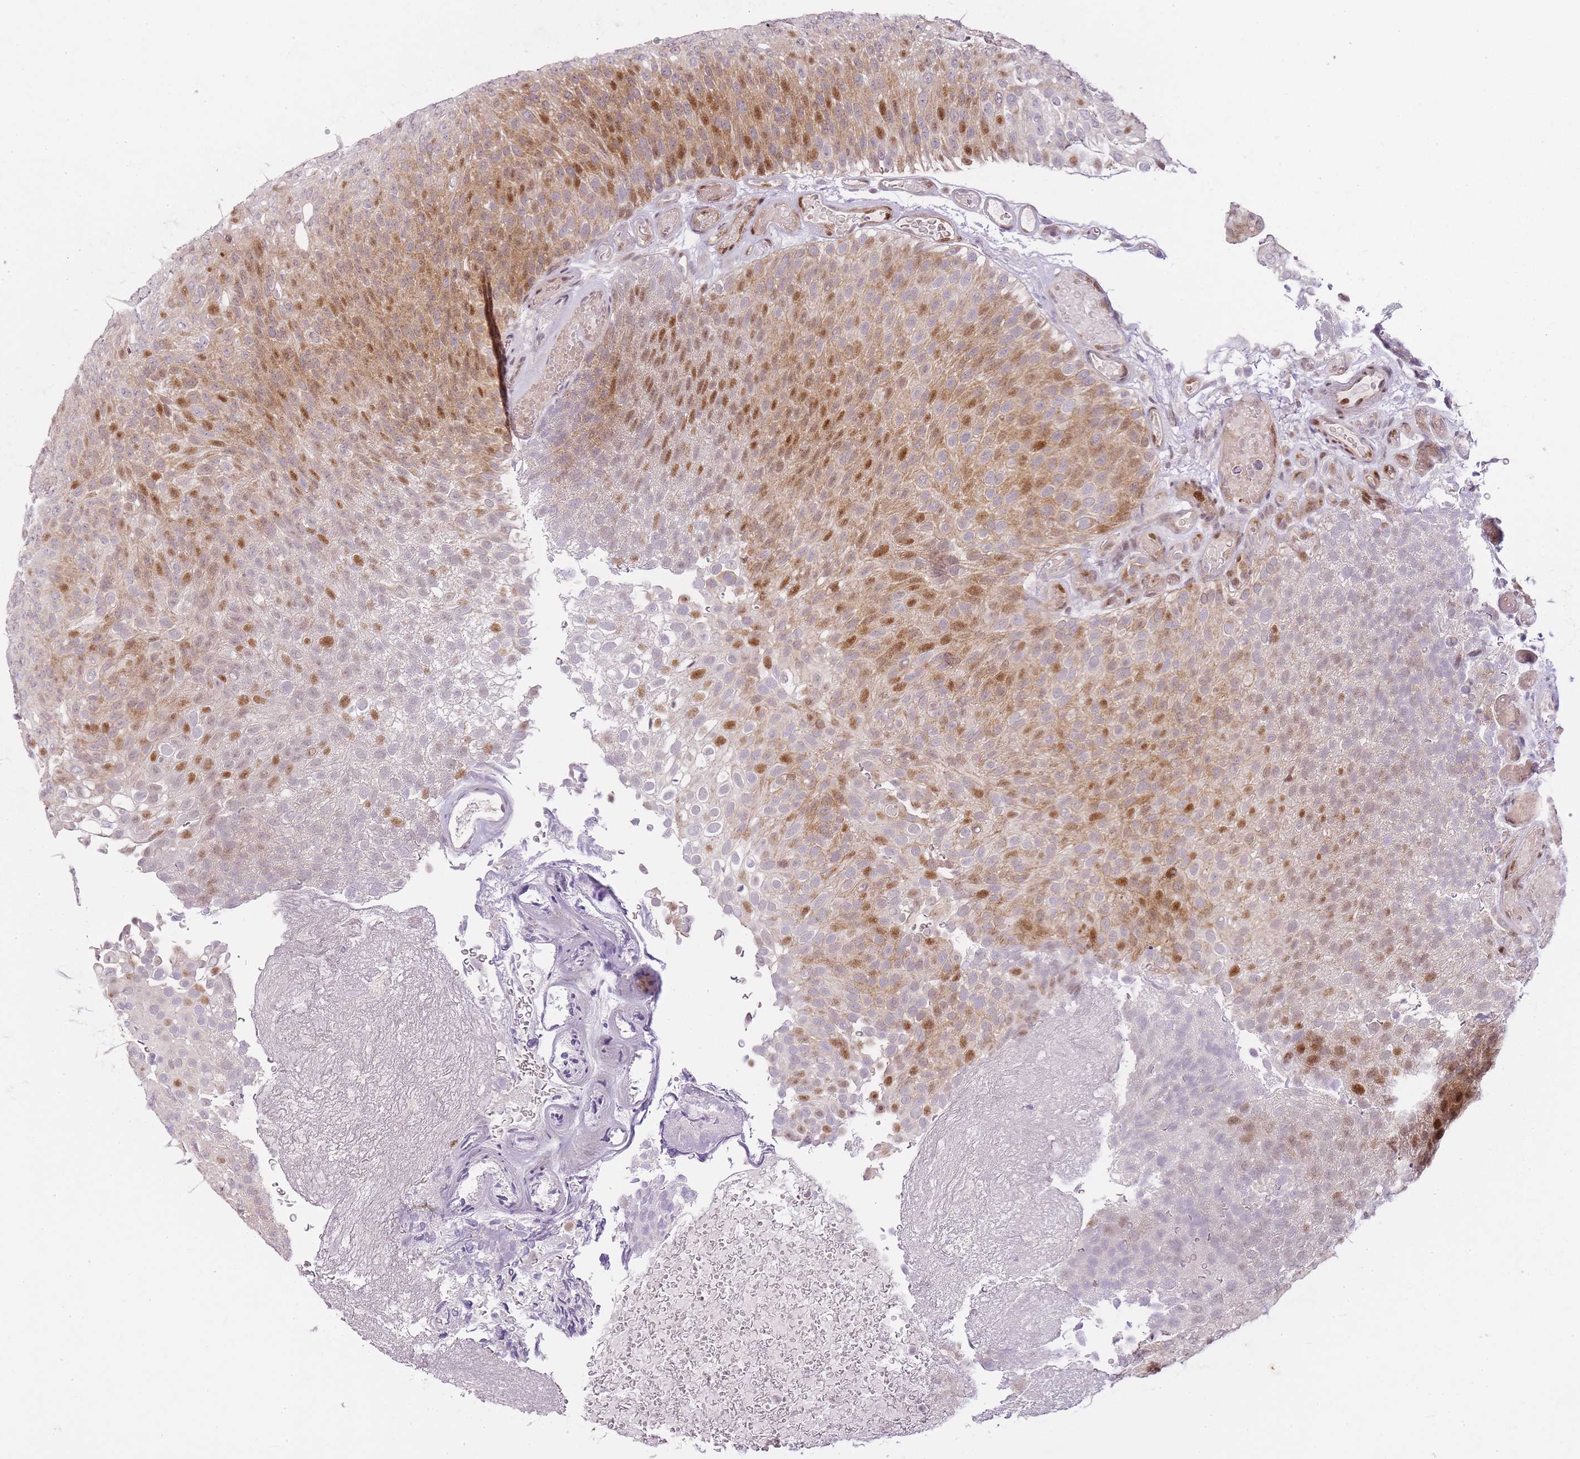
{"staining": {"intensity": "moderate", "quantity": "25%-75%", "location": "cytoplasmic/membranous,nuclear"}, "tissue": "urothelial cancer", "cell_type": "Tumor cells", "image_type": "cancer", "snomed": [{"axis": "morphology", "description": "Urothelial carcinoma, Low grade"}, {"axis": "topography", "description": "Urinary bladder"}], "caption": "This is an image of IHC staining of low-grade urothelial carcinoma, which shows moderate positivity in the cytoplasmic/membranous and nuclear of tumor cells.", "gene": "OGG1", "patient": {"sex": "male", "age": 78}}